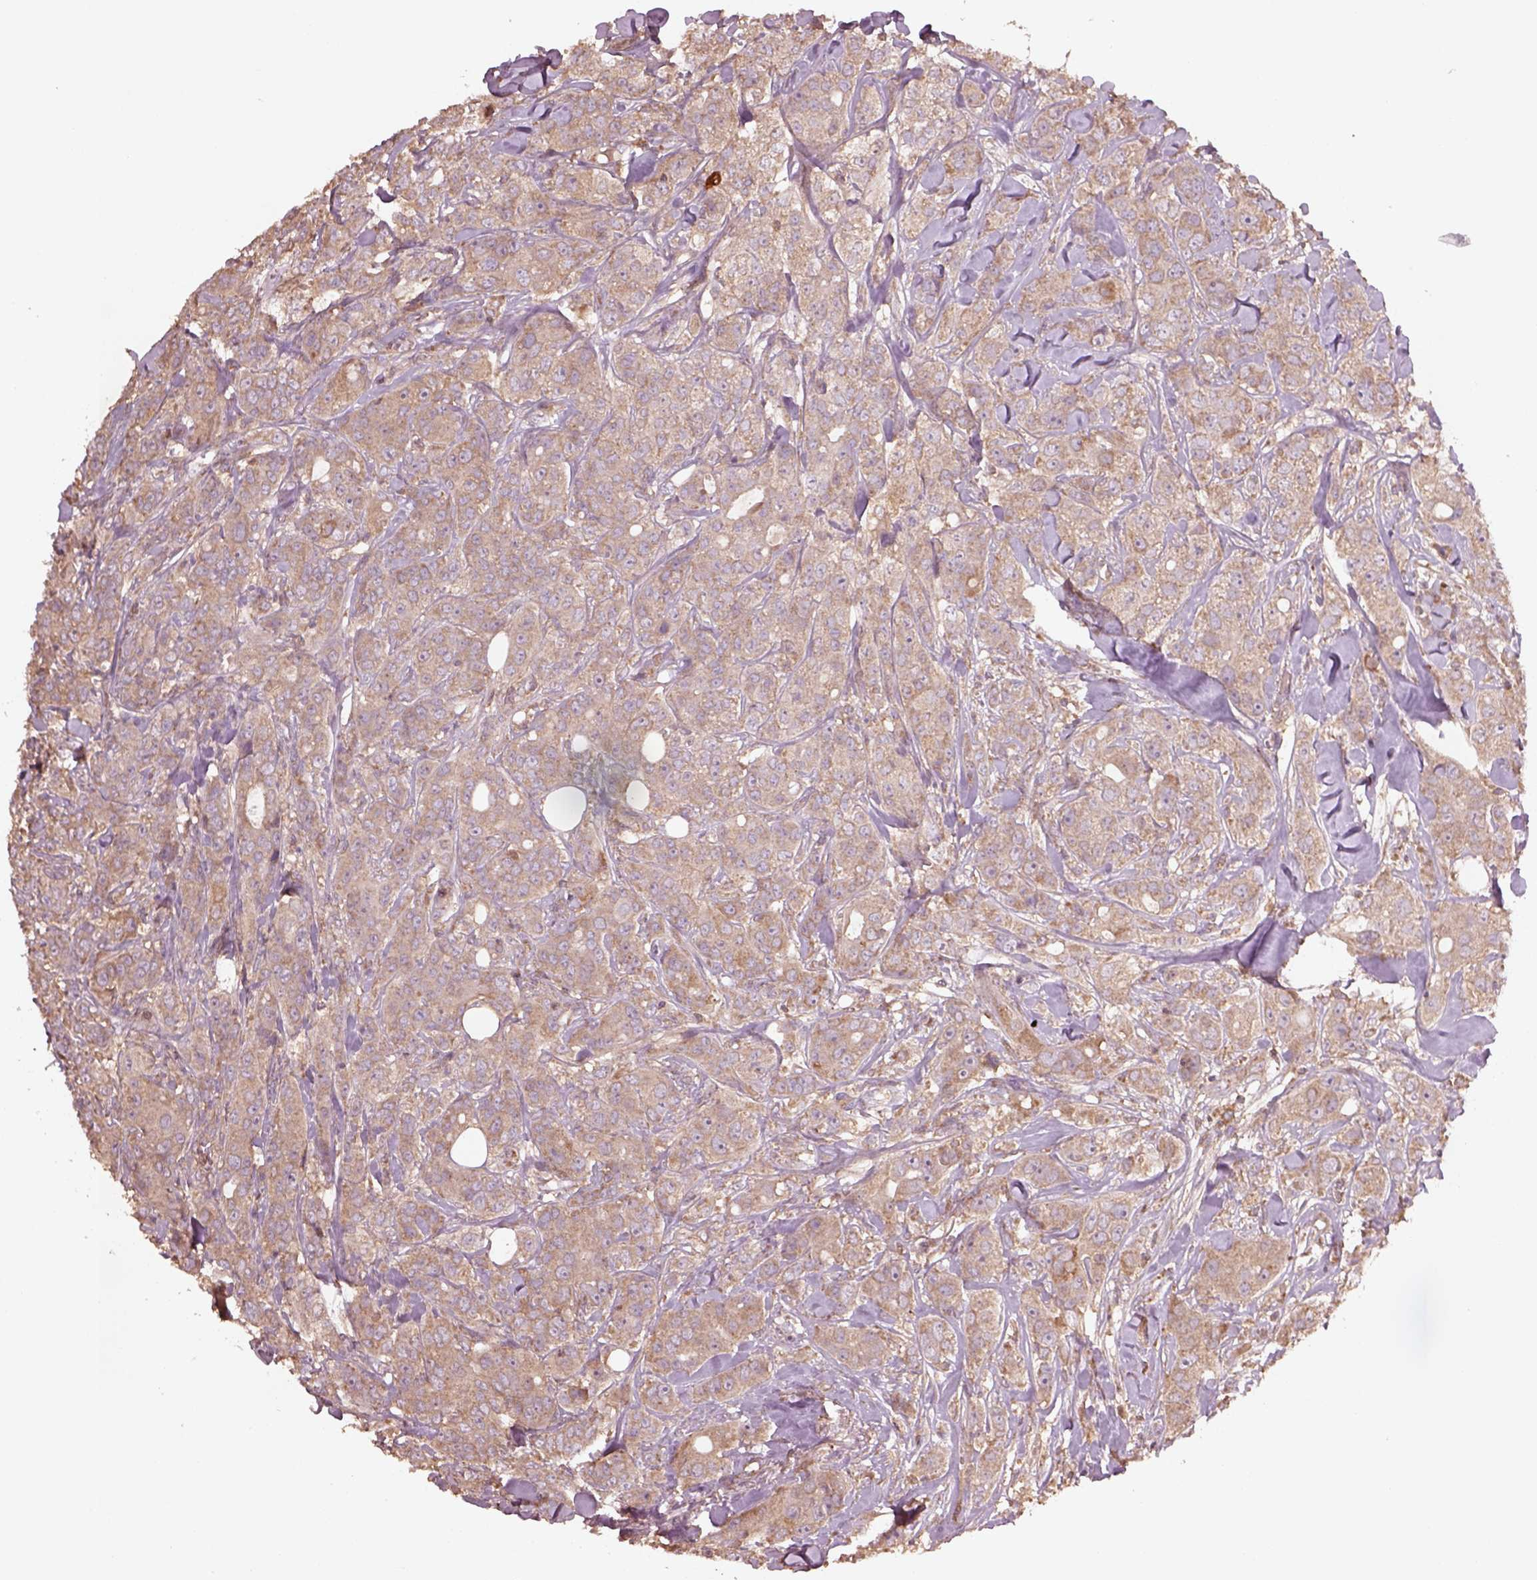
{"staining": {"intensity": "weak", "quantity": ">75%", "location": "cytoplasmic/membranous"}, "tissue": "breast cancer", "cell_type": "Tumor cells", "image_type": "cancer", "snomed": [{"axis": "morphology", "description": "Duct carcinoma"}, {"axis": "topography", "description": "Breast"}], "caption": "Immunohistochemical staining of breast cancer (intraductal carcinoma) reveals low levels of weak cytoplasmic/membranous positivity in about >75% of tumor cells.", "gene": "TRADD", "patient": {"sex": "female", "age": 43}}